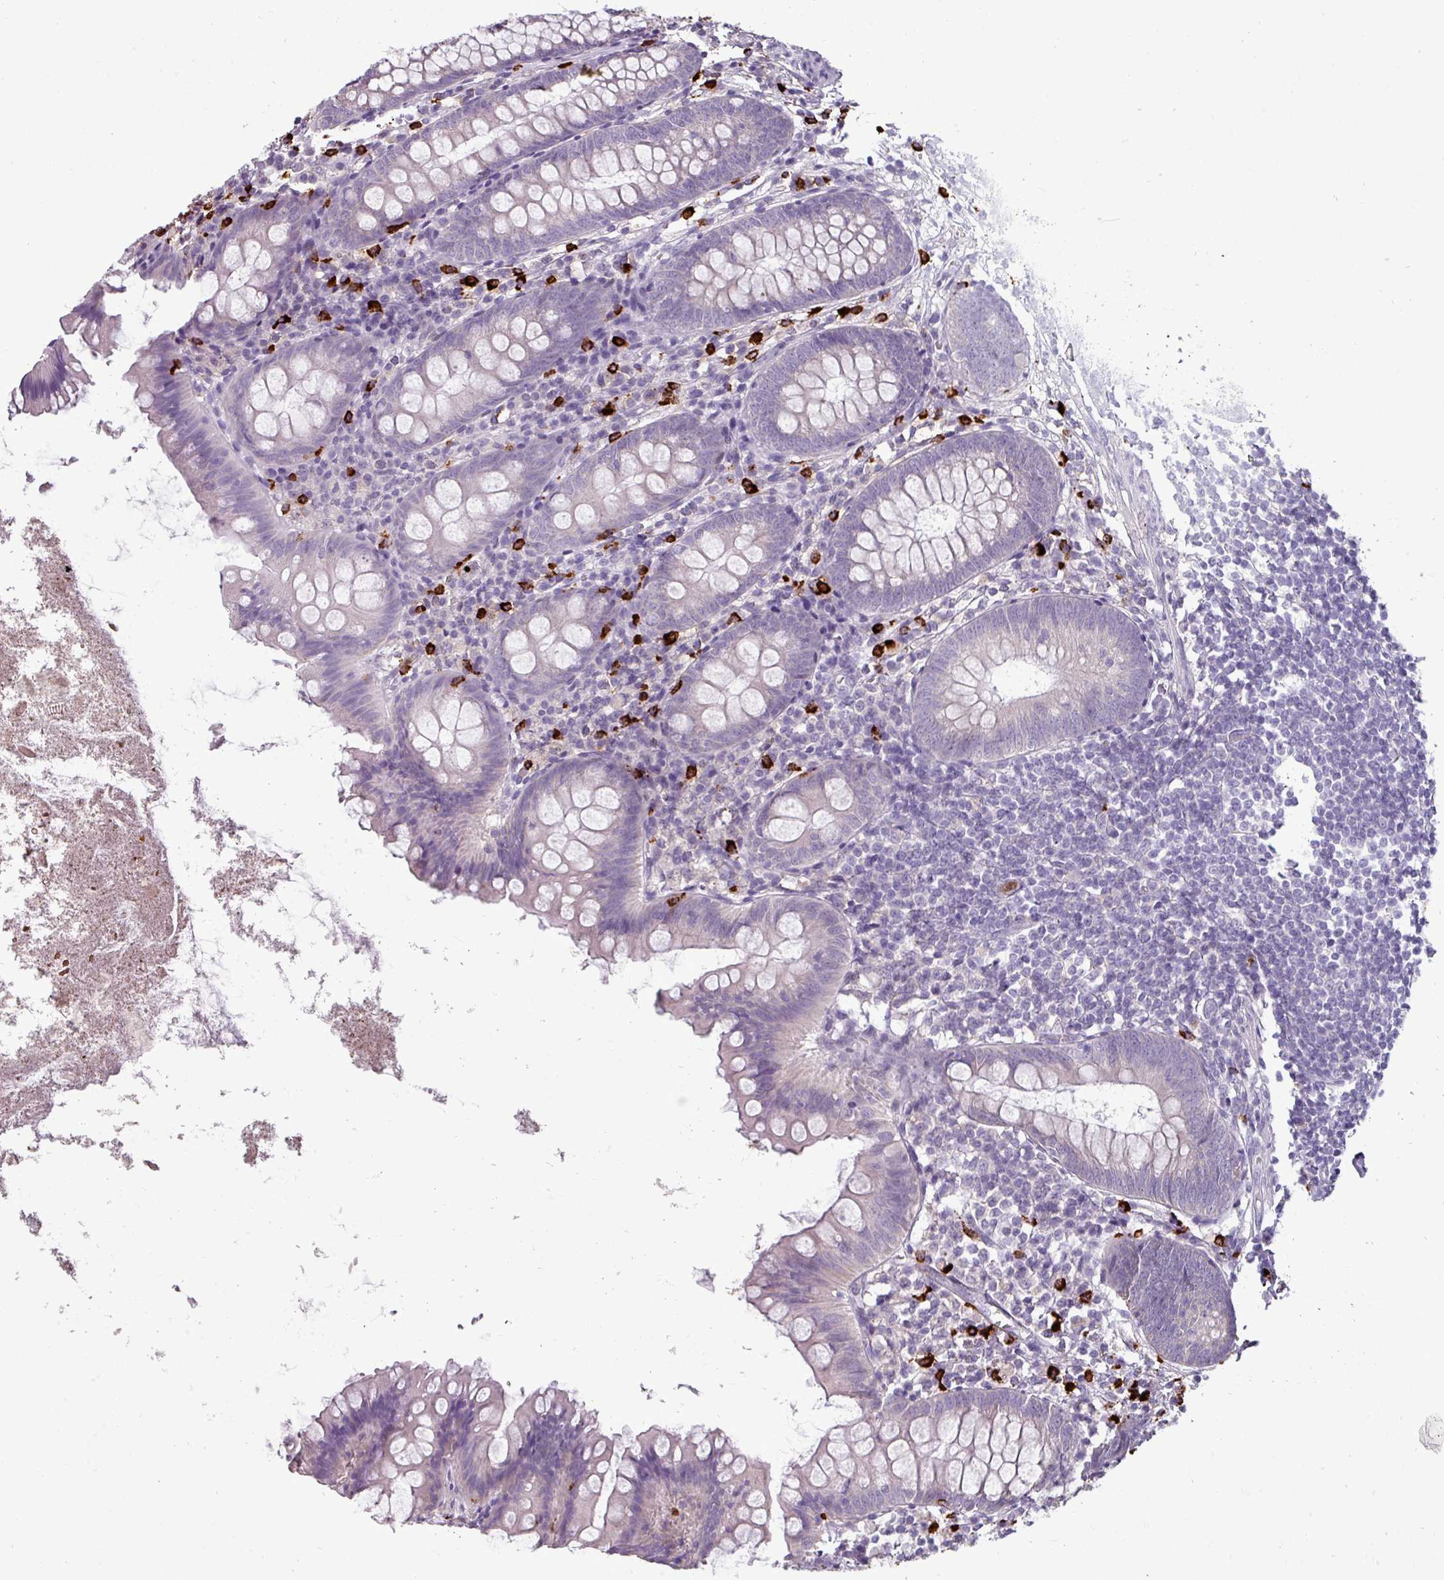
{"staining": {"intensity": "negative", "quantity": "none", "location": "none"}, "tissue": "appendix", "cell_type": "Glandular cells", "image_type": "normal", "snomed": [{"axis": "morphology", "description": "Normal tissue, NOS"}, {"axis": "topography", "description": "Appendix"}], "caption": "Immunohistochemistry (IHC) histopathology image of unremarkable appendix stained for a protein (brown), which shows no staining in glandular cells.", "gene": "TRIM39", "patient": {"sex": "female", "age": 51}}